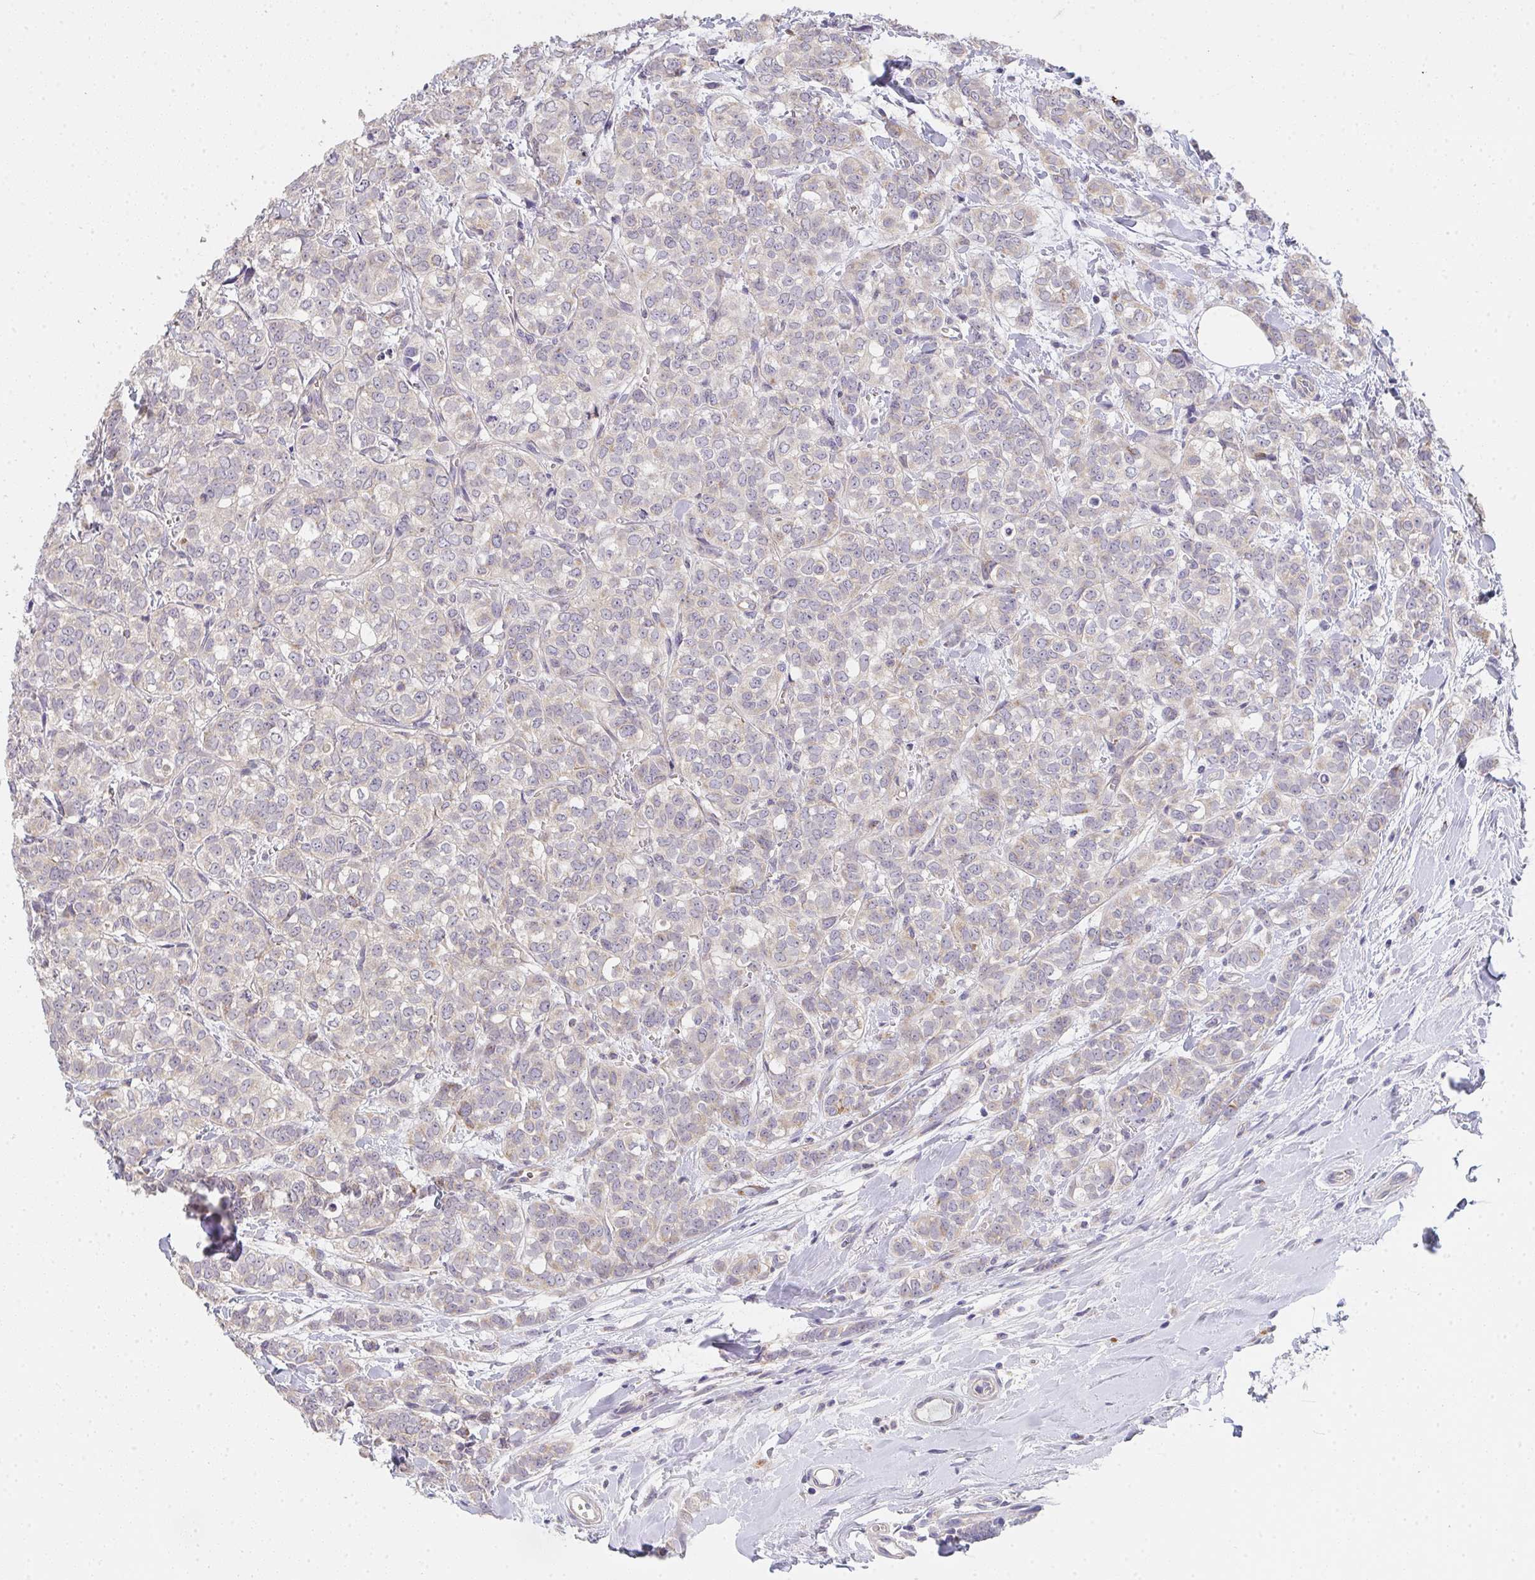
{"staining": {"intensity": "weak", "quantity": "<25%", "location": "cytoplasmic/membranous"}, "tissue": "breast cancer", "cell_type": "Tumor cells", "image_type": "cancer", "snomed": [{"axis": "morphology", "description": "Duct carcinoma"}, {"axis": "topography", "description": "Breast"}], "caption": "This is an immunohistochemistry micrograph of breast intraductal carcinoma. There is no expression in tumor cells.", "gene": "TMEM219", "patient": {"sex": "female", "age": 61}}